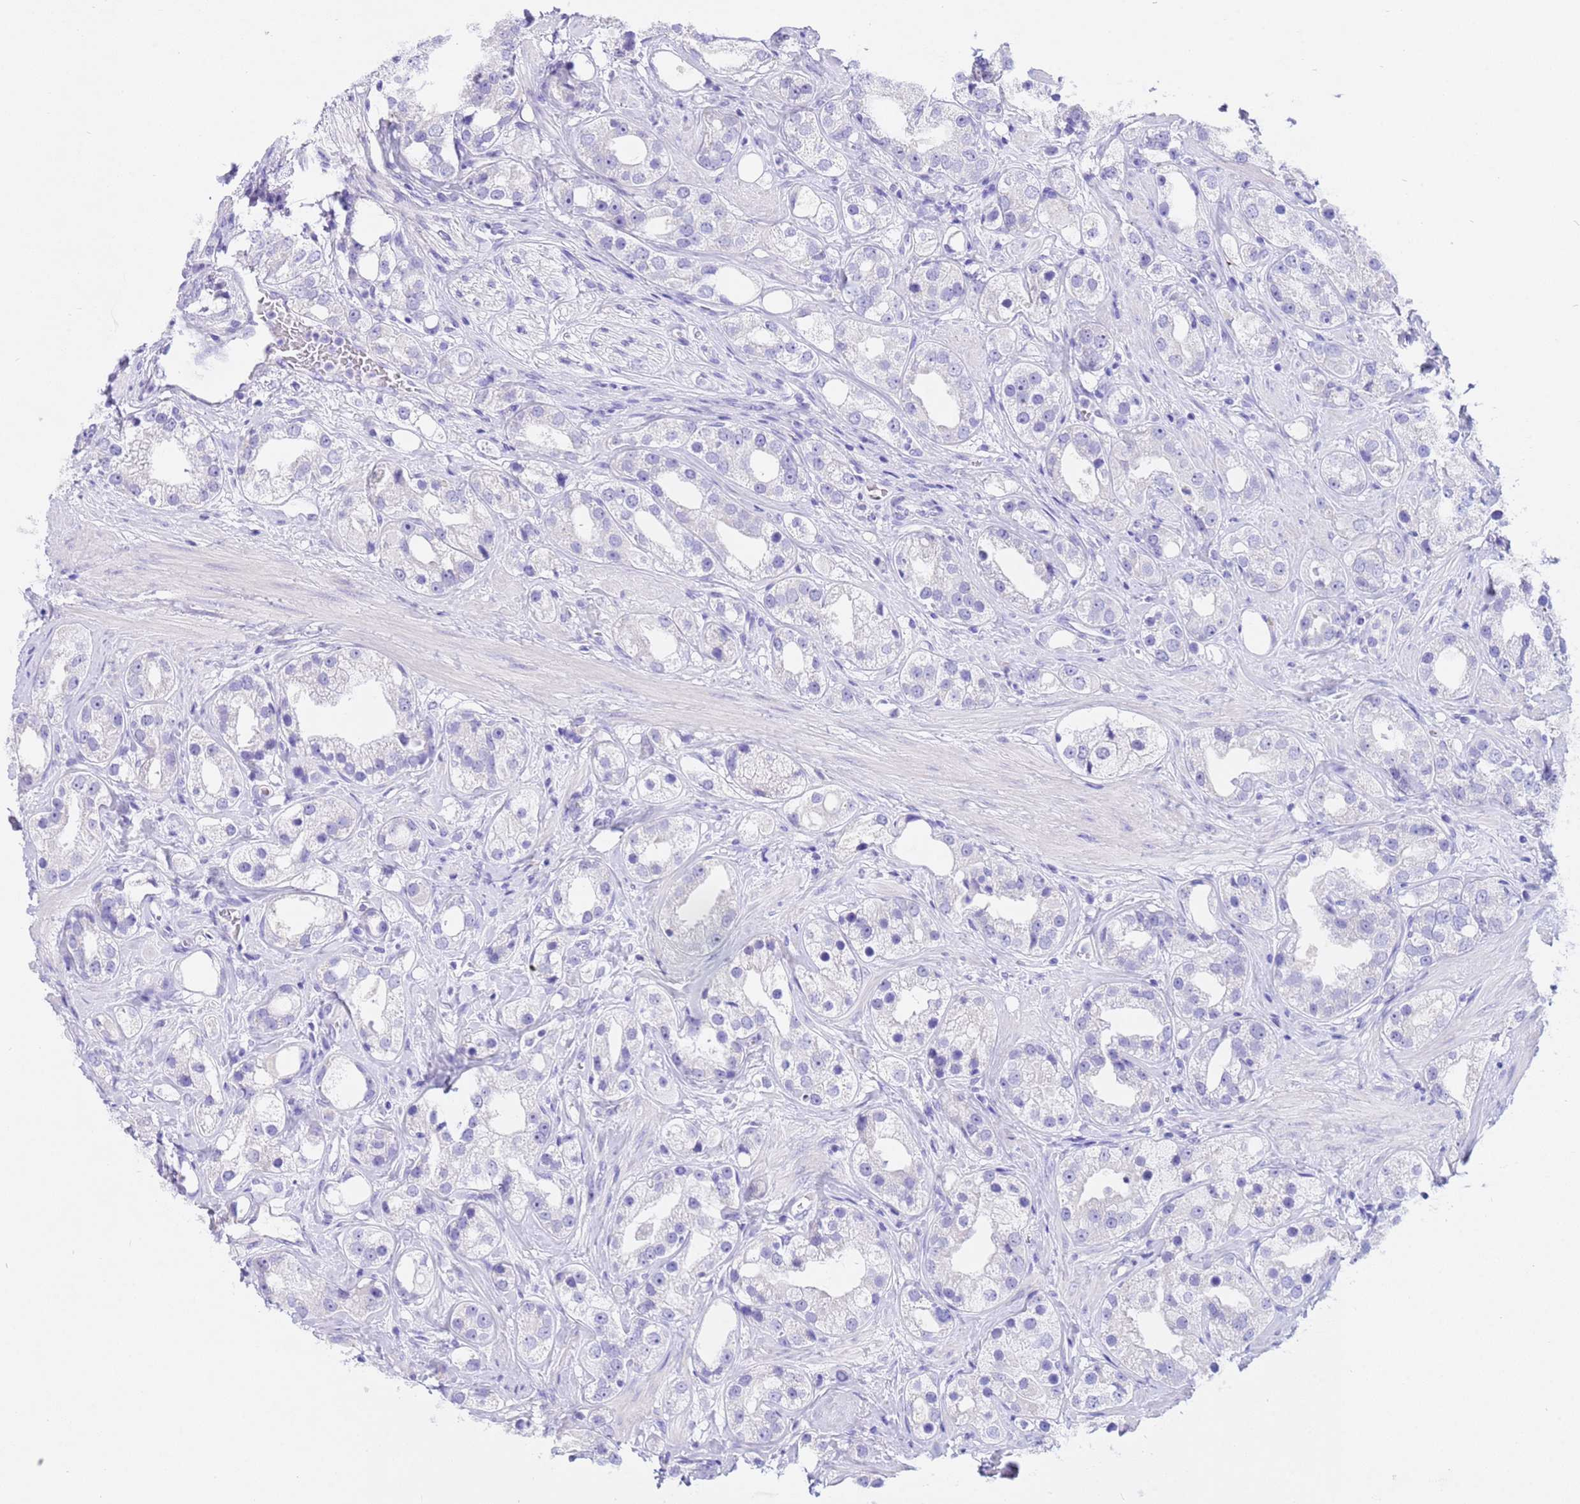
{"staining": {"intensity": "negative", "quantity": "none", "location": "none"}, "tissue": "prostate cancer", "cell_type": "Tumor cells", "image_type": "cancer", "snomed": [{"axis": "morphology", "description": "Adenocarcinoma, NOS"}, {"axis": "topography", "description": "Prostate"}], "caption": "Prostate cancer was stained to show a protein in brown. There is no significant positivity in tumor cells. (Stains: DAB (3,3'-diaminobenzidine) IHC with hematoxylin counter stain, Microscopy: brightfield microscopy at high magnification).", "gene": "CPB1", "patient": {"sex": "male", "age": 79}}